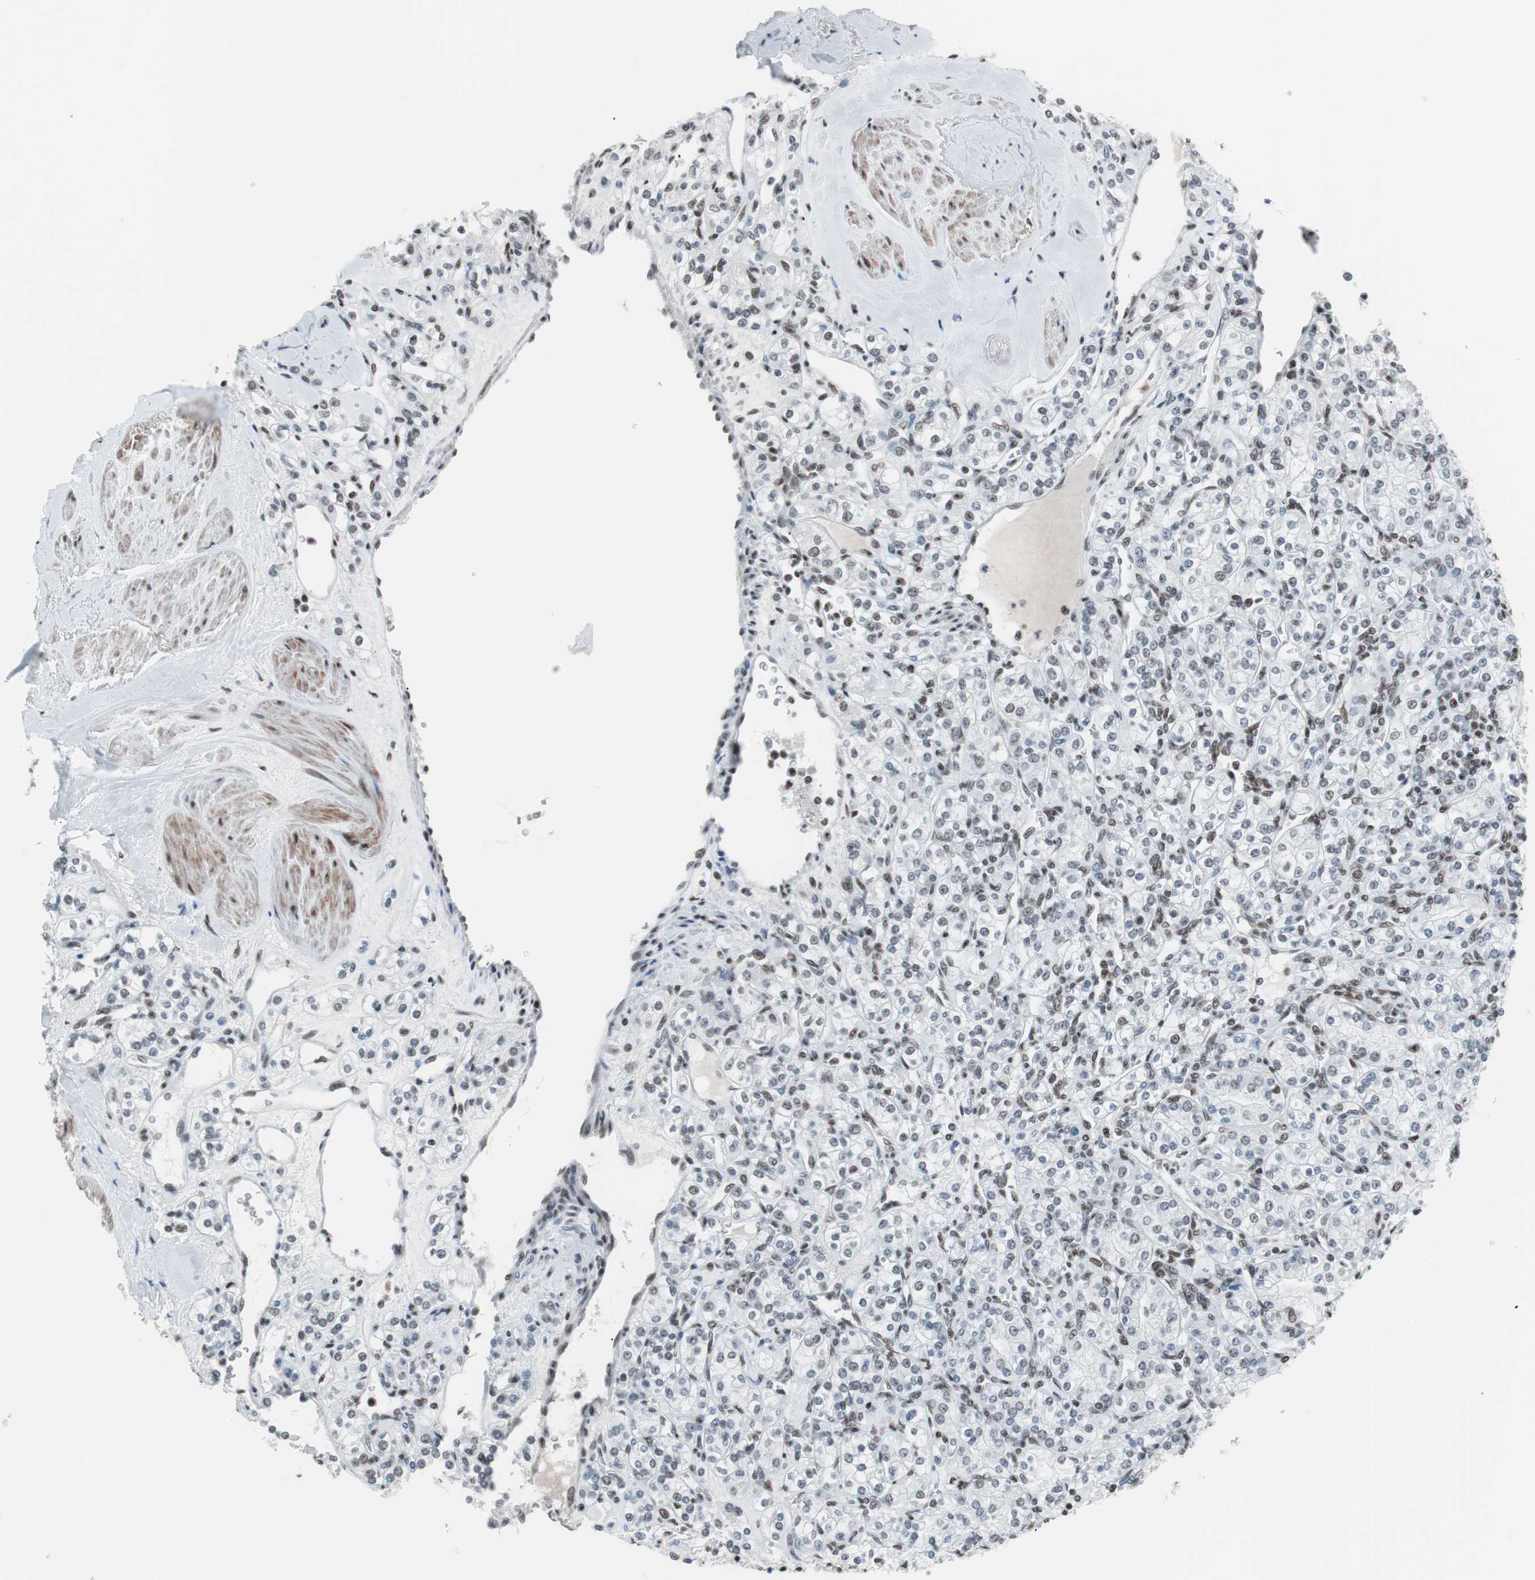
{"staining": {"intensity": "weak", "quantity": "<25%", "location": "nuclear"}, "tissue": "renal cancer", "cell_type": "Tumor cells", "image_type": "cancer", "snomed": [{"axis": "morphology", "description": "Adenocarcinoma, NOS"}, {"axis": "topography", "description": "Kidney"}], "caption": "High power microscopy micrograph of an immunohistochemistry (IHC) image of adenocarcinoma (renal), revealing no significant positivity in tumor cells.", "gene": "ARID1A", "patient": {"sex": "male", "age": 77}}